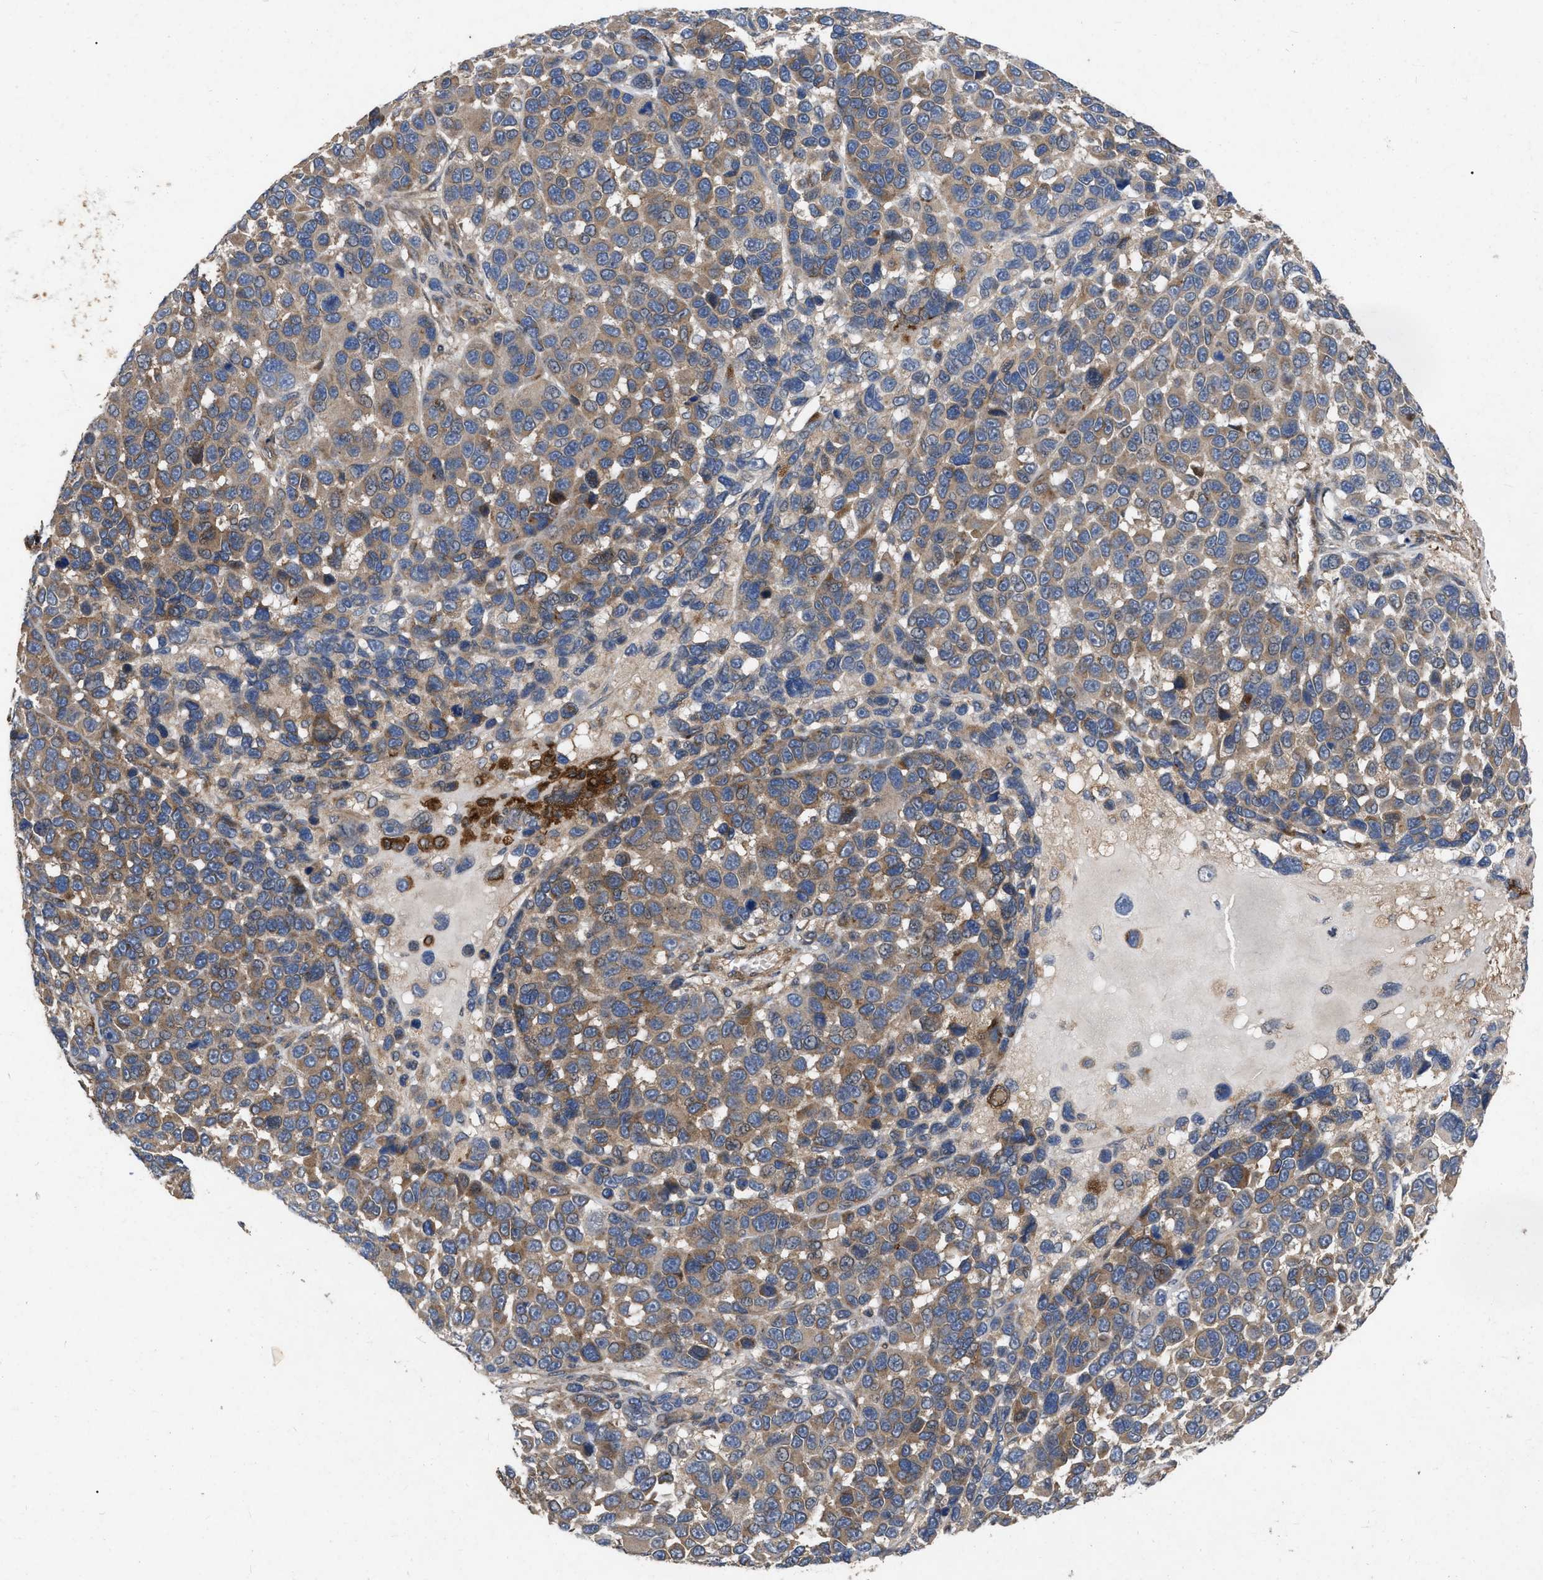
{"staining": {"intensity": "moderate", "quantity": ">75%", "location": "cytoplasmic/membranous"}, "tissue": "melanoma", "cell_type": "Tumor cells", "image_type": "cancer", "snomed": [{"axis": "morphology", "description": "Malignant melanoma, NOS"}, {"axis": "topography", "description": "Skin"}], "caption": "Moderate cytoplasmic/membranous expression is appreciated in approximately >75% of tumor cells in melanoma.", "gene": "CDKN2C", "patient": {"sex": "male", "age": 53}}